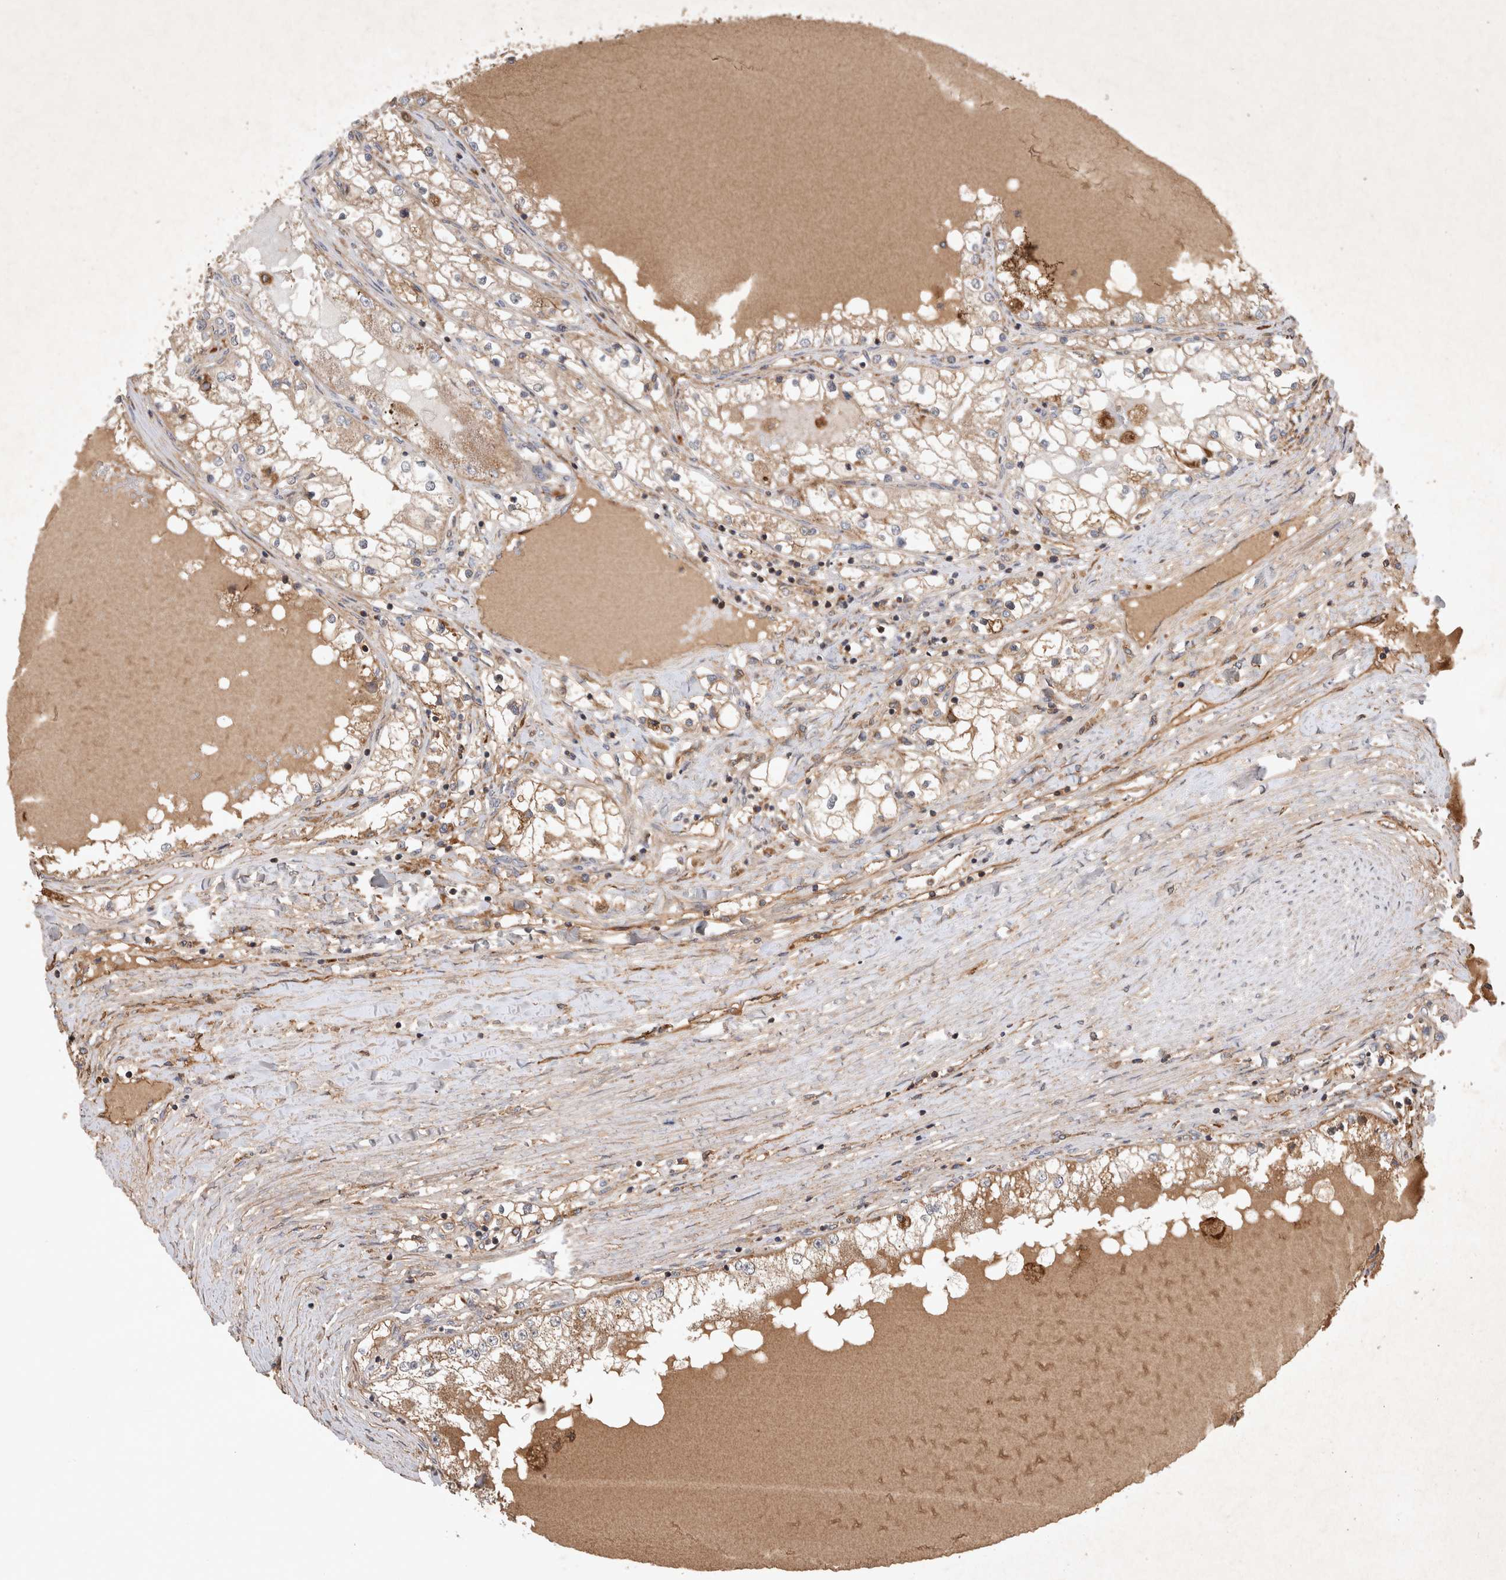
{"staining": {"intensity": "weak", "quantity": ">75%", "location": "cytoplasmic/membranous"}, "tissue": "renal cancer", "cell_type": "Tumor cells", "image_type": "cancer", "snomed": [{"axis": "morphology", "description": "Adenocarcinoma, NOS"}, {"axis": "topography", "description": "Kidney"}], "caption": "Immunohistochemistry of adenocarcinoma (renal) displays low levels of weak cytoplasmic/membranous positivity in about >75% of tumor cells.", "gene": "SERAC1", "patient": {"sex": "male", "age": 68}}